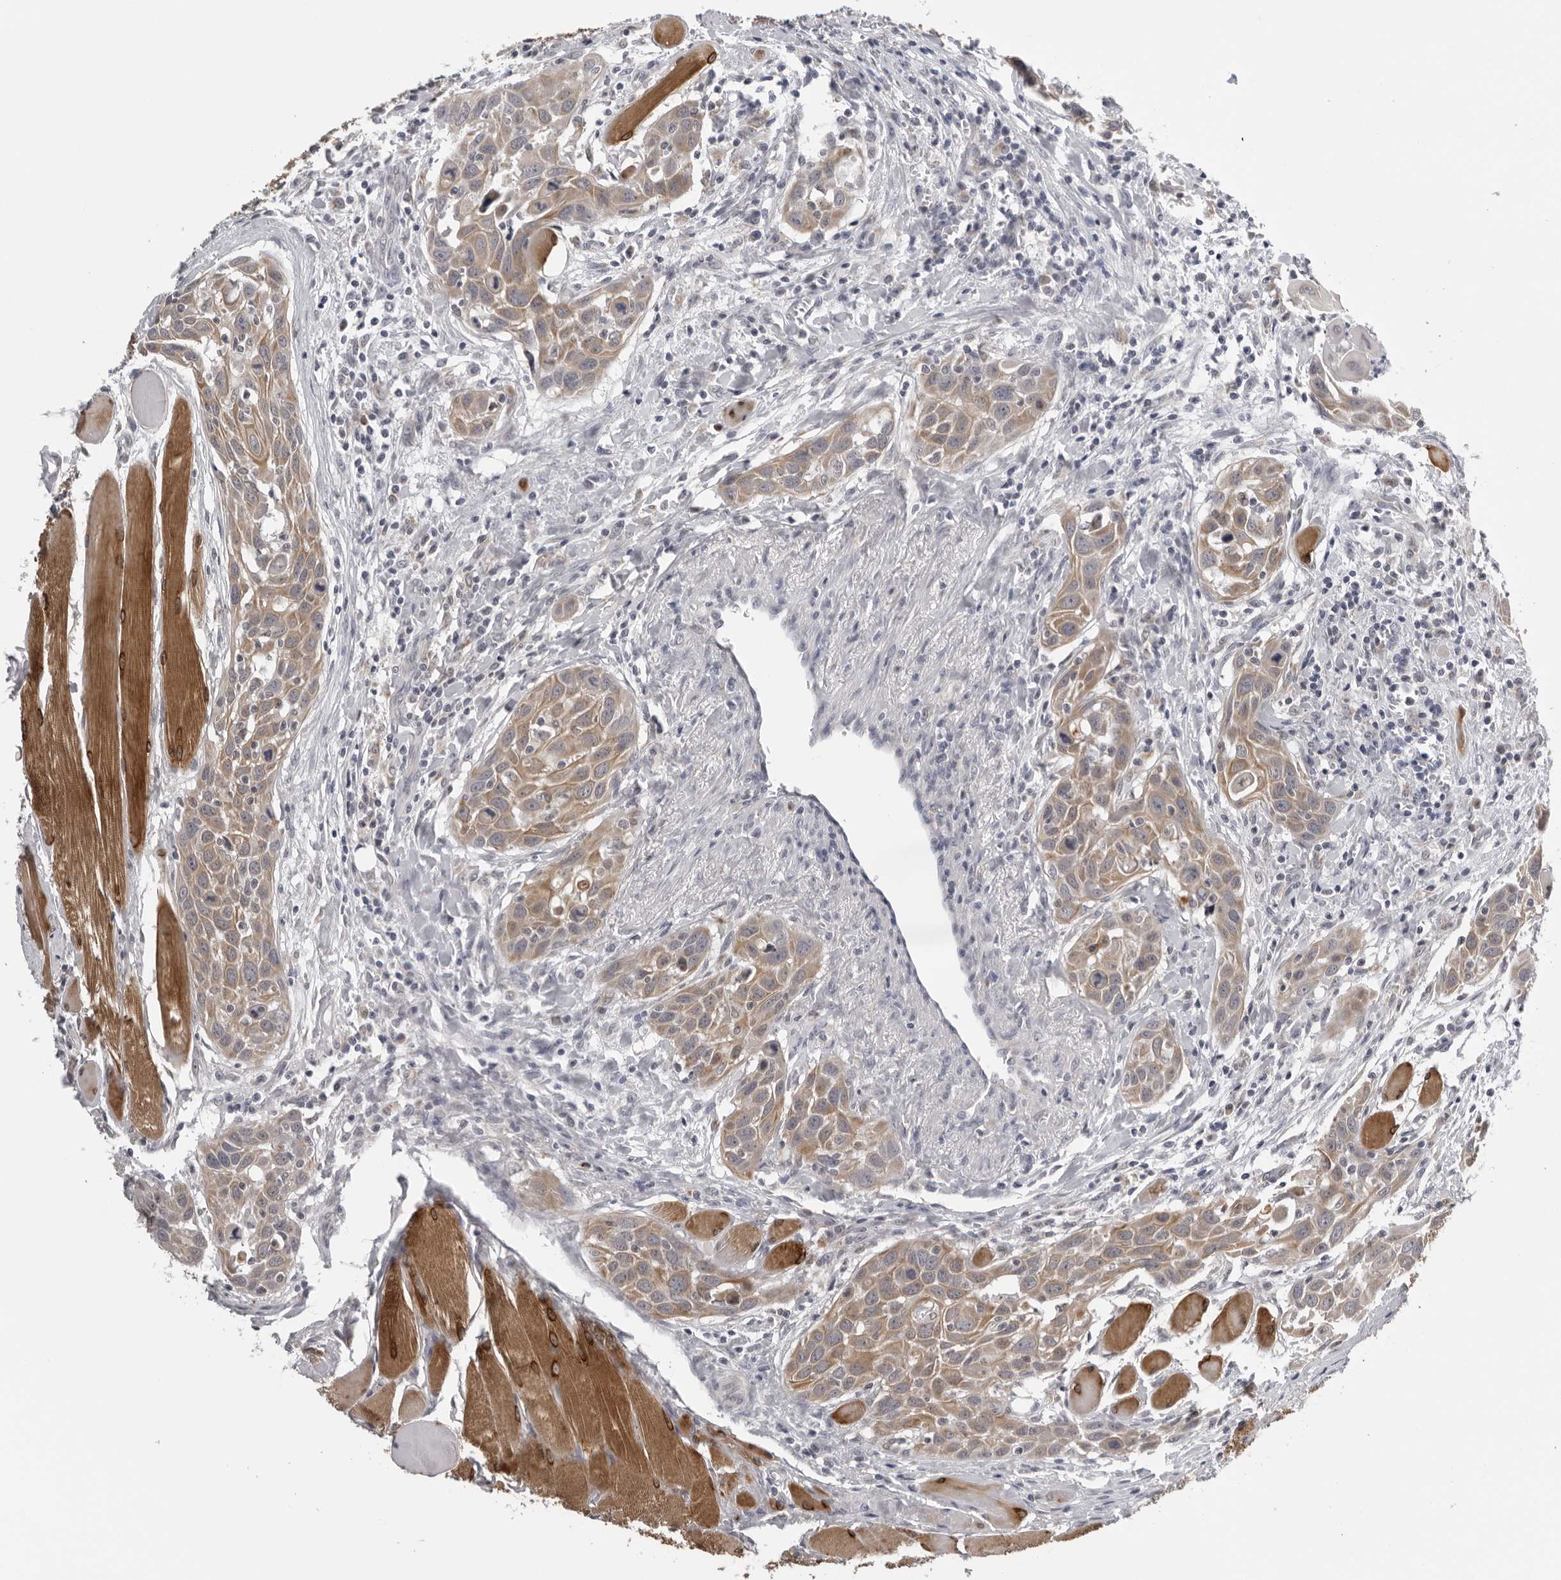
{"staining": {"intensity": "weak", "quantity": ">75%", "location": "cytoplasmic/membranous"}, "tissue": "head and neck cancer", "cell_type": "Tumor cells", "image_type": "cancer", "snomed": [{"axis": "morphology", "description": "Squamous cell carcinoma, NOS"}, {"axis": "topography", "description": "Oral tissue"}, {"axis": "topography", "description": "Head-Neck"}], "caption": "Tumor cells exhibit weak cytoplasmic/membranous staining in about >75% of cells in head and neck squamous cell carcinoma.", "gene": "CPT2", "patient": {"sex": "female", "age": 50}}